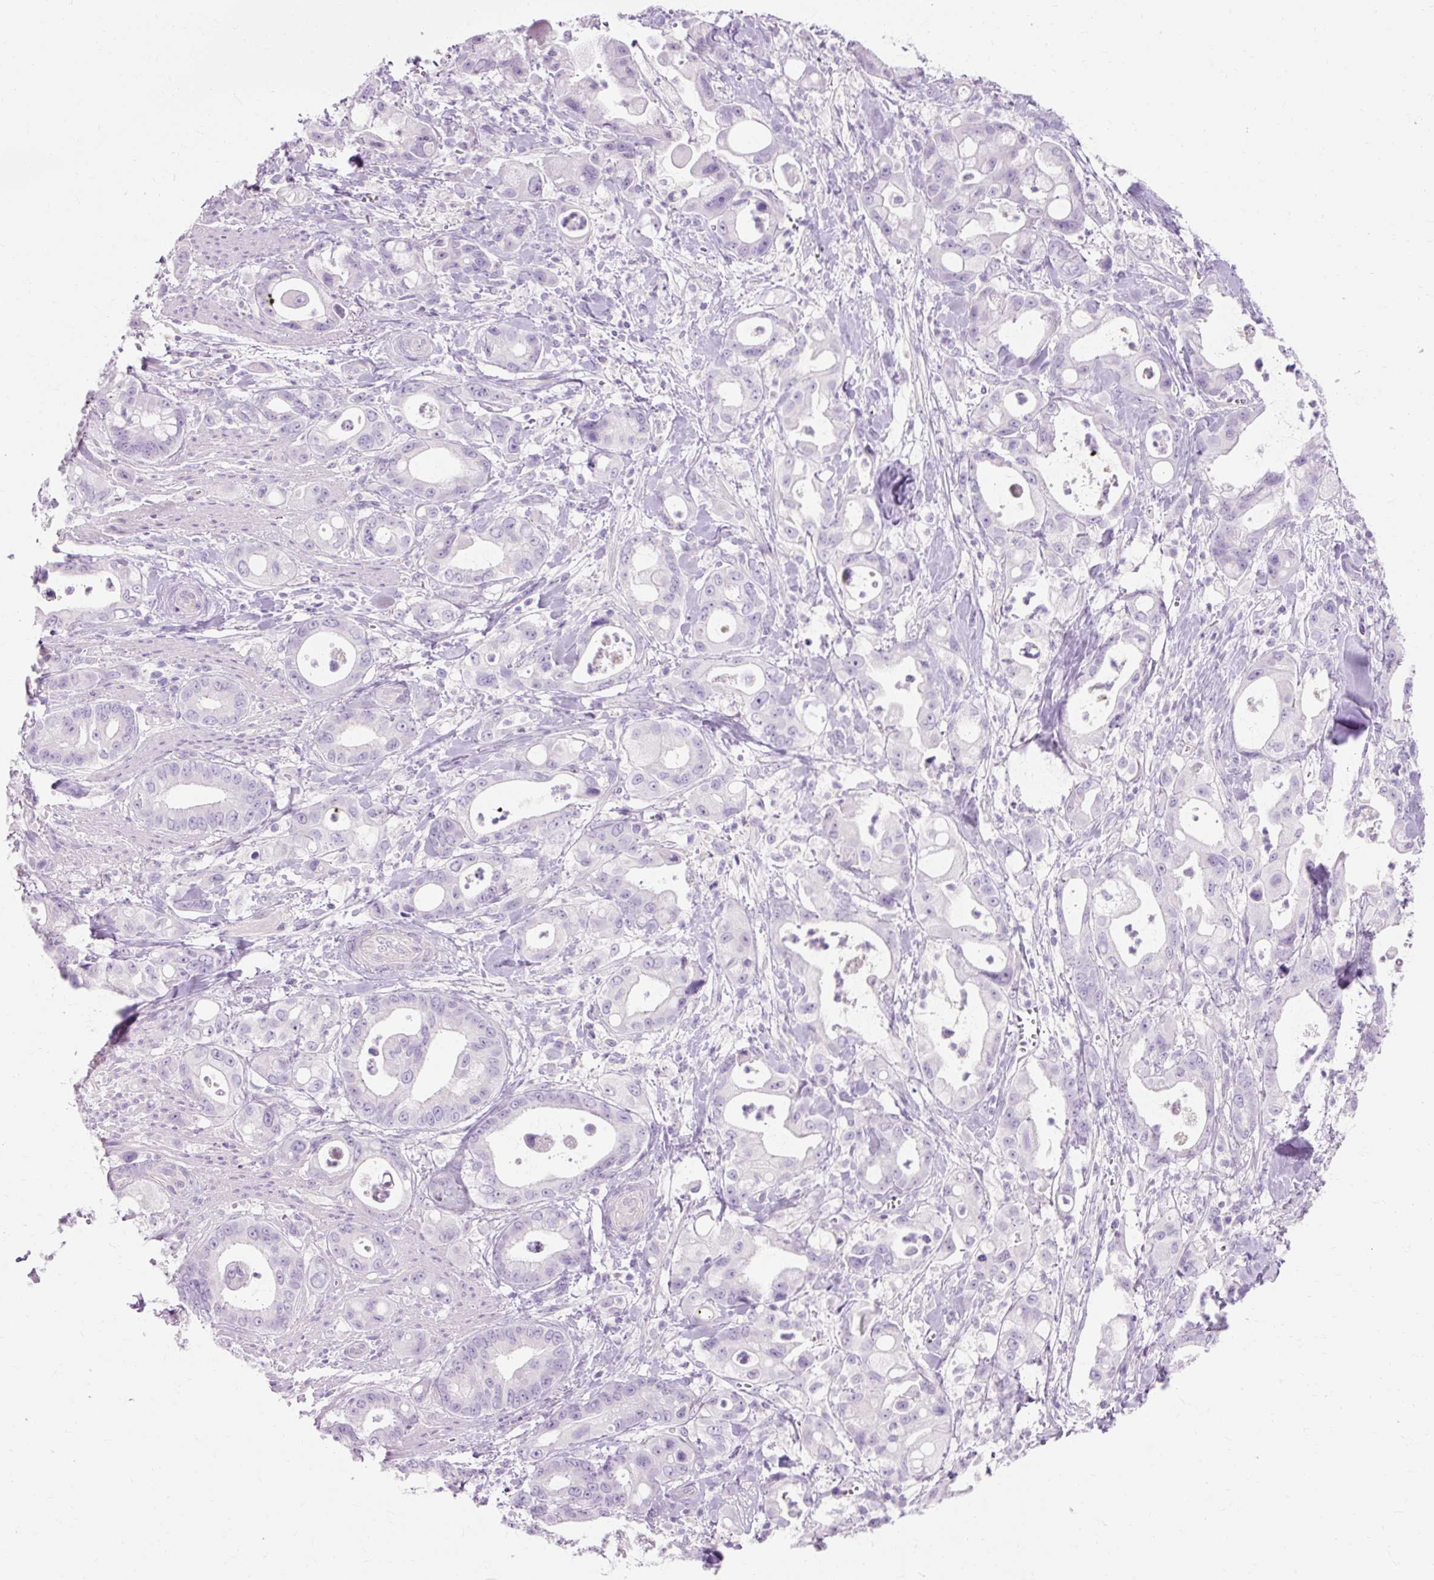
{"staining": {"intensity": "negative", "quantity": "none", "location": "none"}, "tissue": "pancreatic cancer", "cell_type": "Tumor cells", "image_type": "cancer", "snomed": [{"axis": "morphology", "description": "Adenocarcinoma, NOS"}, {"axis": "topography", "description": "Pancreas"}], "caption": "IHC image of neoplastic tissue: pancreatic adenocarcinoma stained with DAB demonstrates no significant protein expression in tumor cells.", "gene": "TMEM213", "patient": {"sex": "male", "age": 68}}